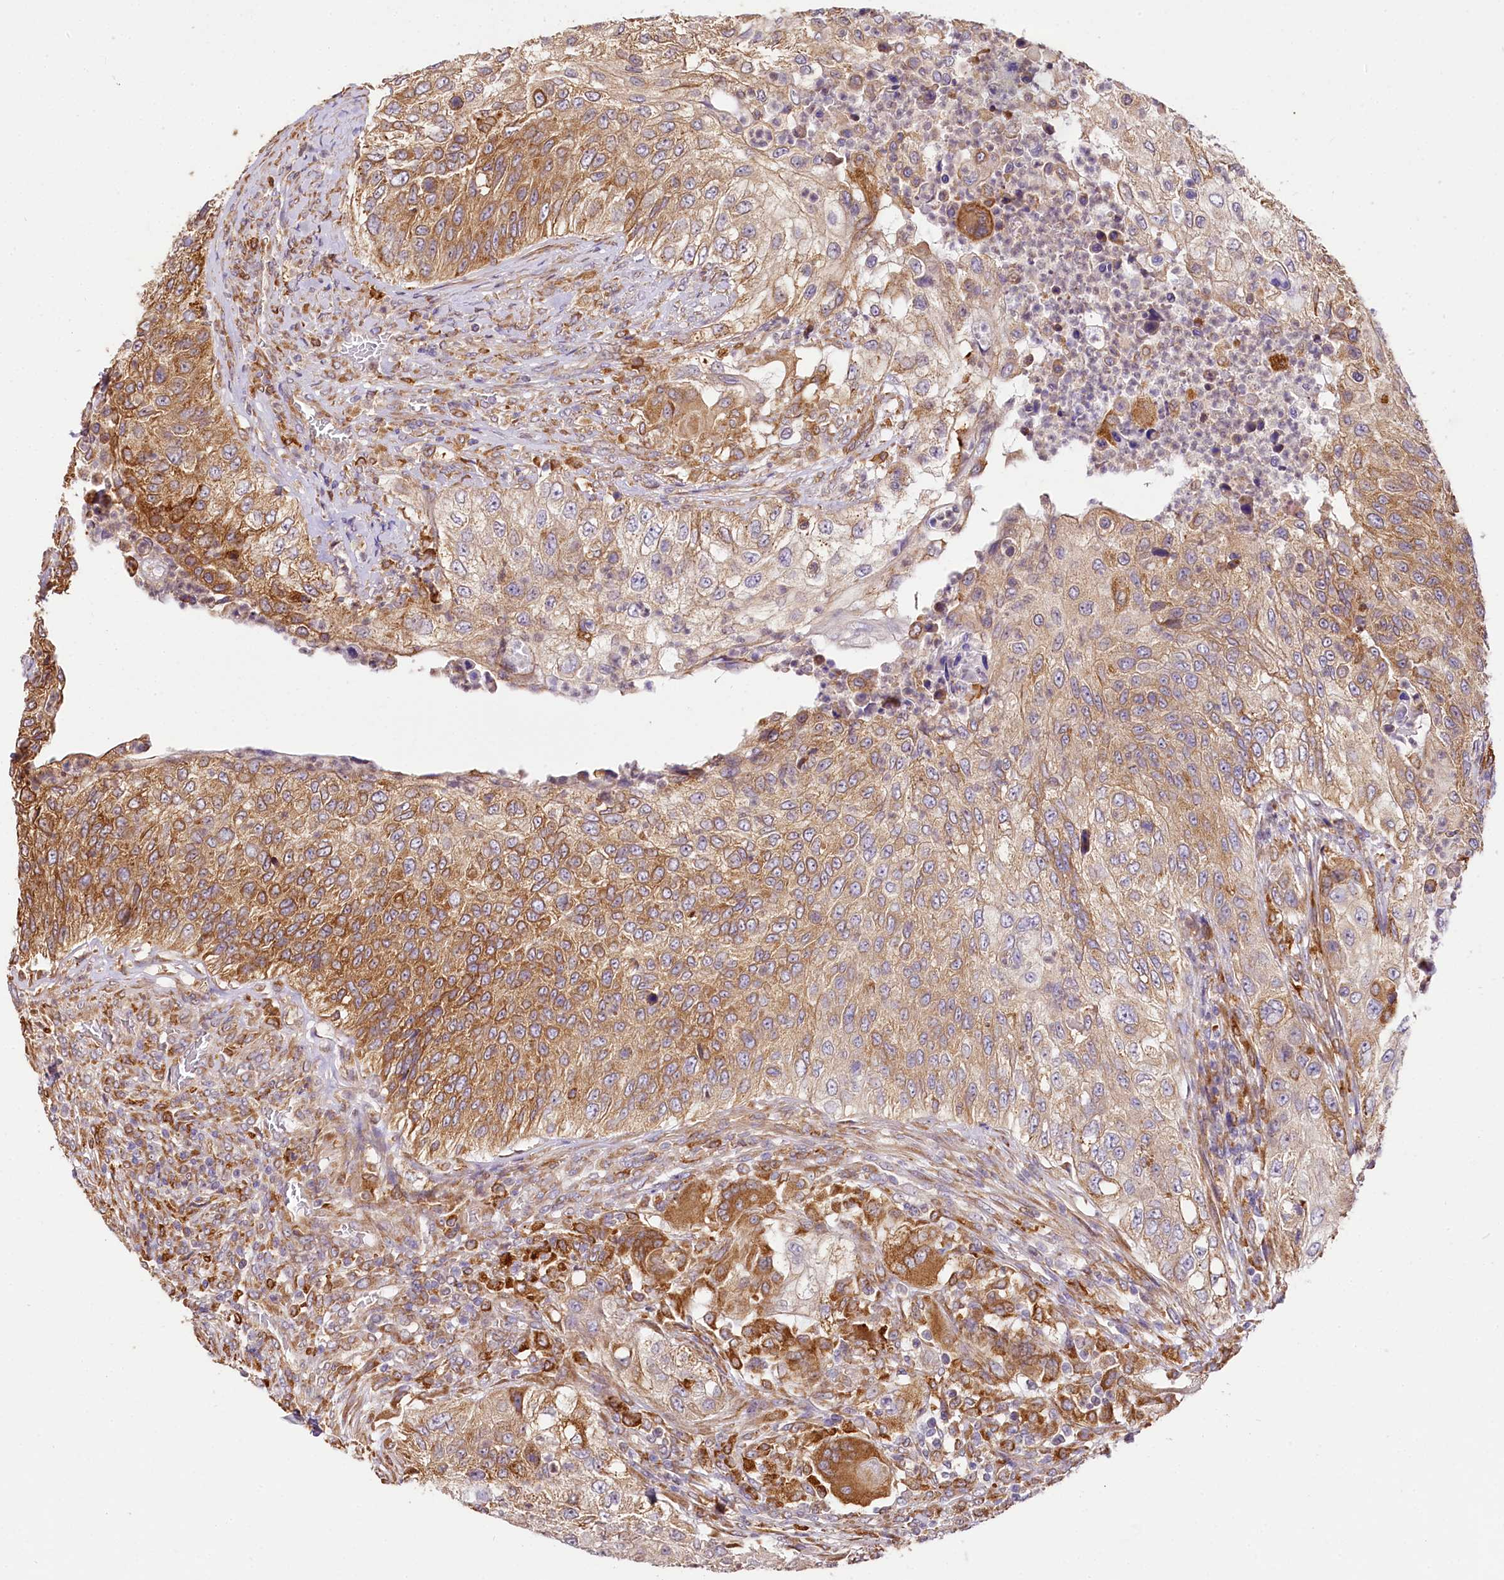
{"staining": {"intensity": "moderate", "quantity": ">75%", "location": "cytoplasmic/membranous"}, "tissue": "urothelial cancer", "cell_type": "Tumor cells", "image_type": "cancer", "snomed": [{"axis": "morphology", "description": "Urothelial carcinoma, High grade"}, {"axis": "topography", "description": "Urinary bladder"}], "caption": "High-power microscopy captured an immunohistochemistry image of urothelial carcinoma (high-grade), revealing moderate cytoplasmic/membranous positivity in about >75% of tumor cells.", "gene": "PPIP5K2", "patient": {"sex": "female", "age": 60}}